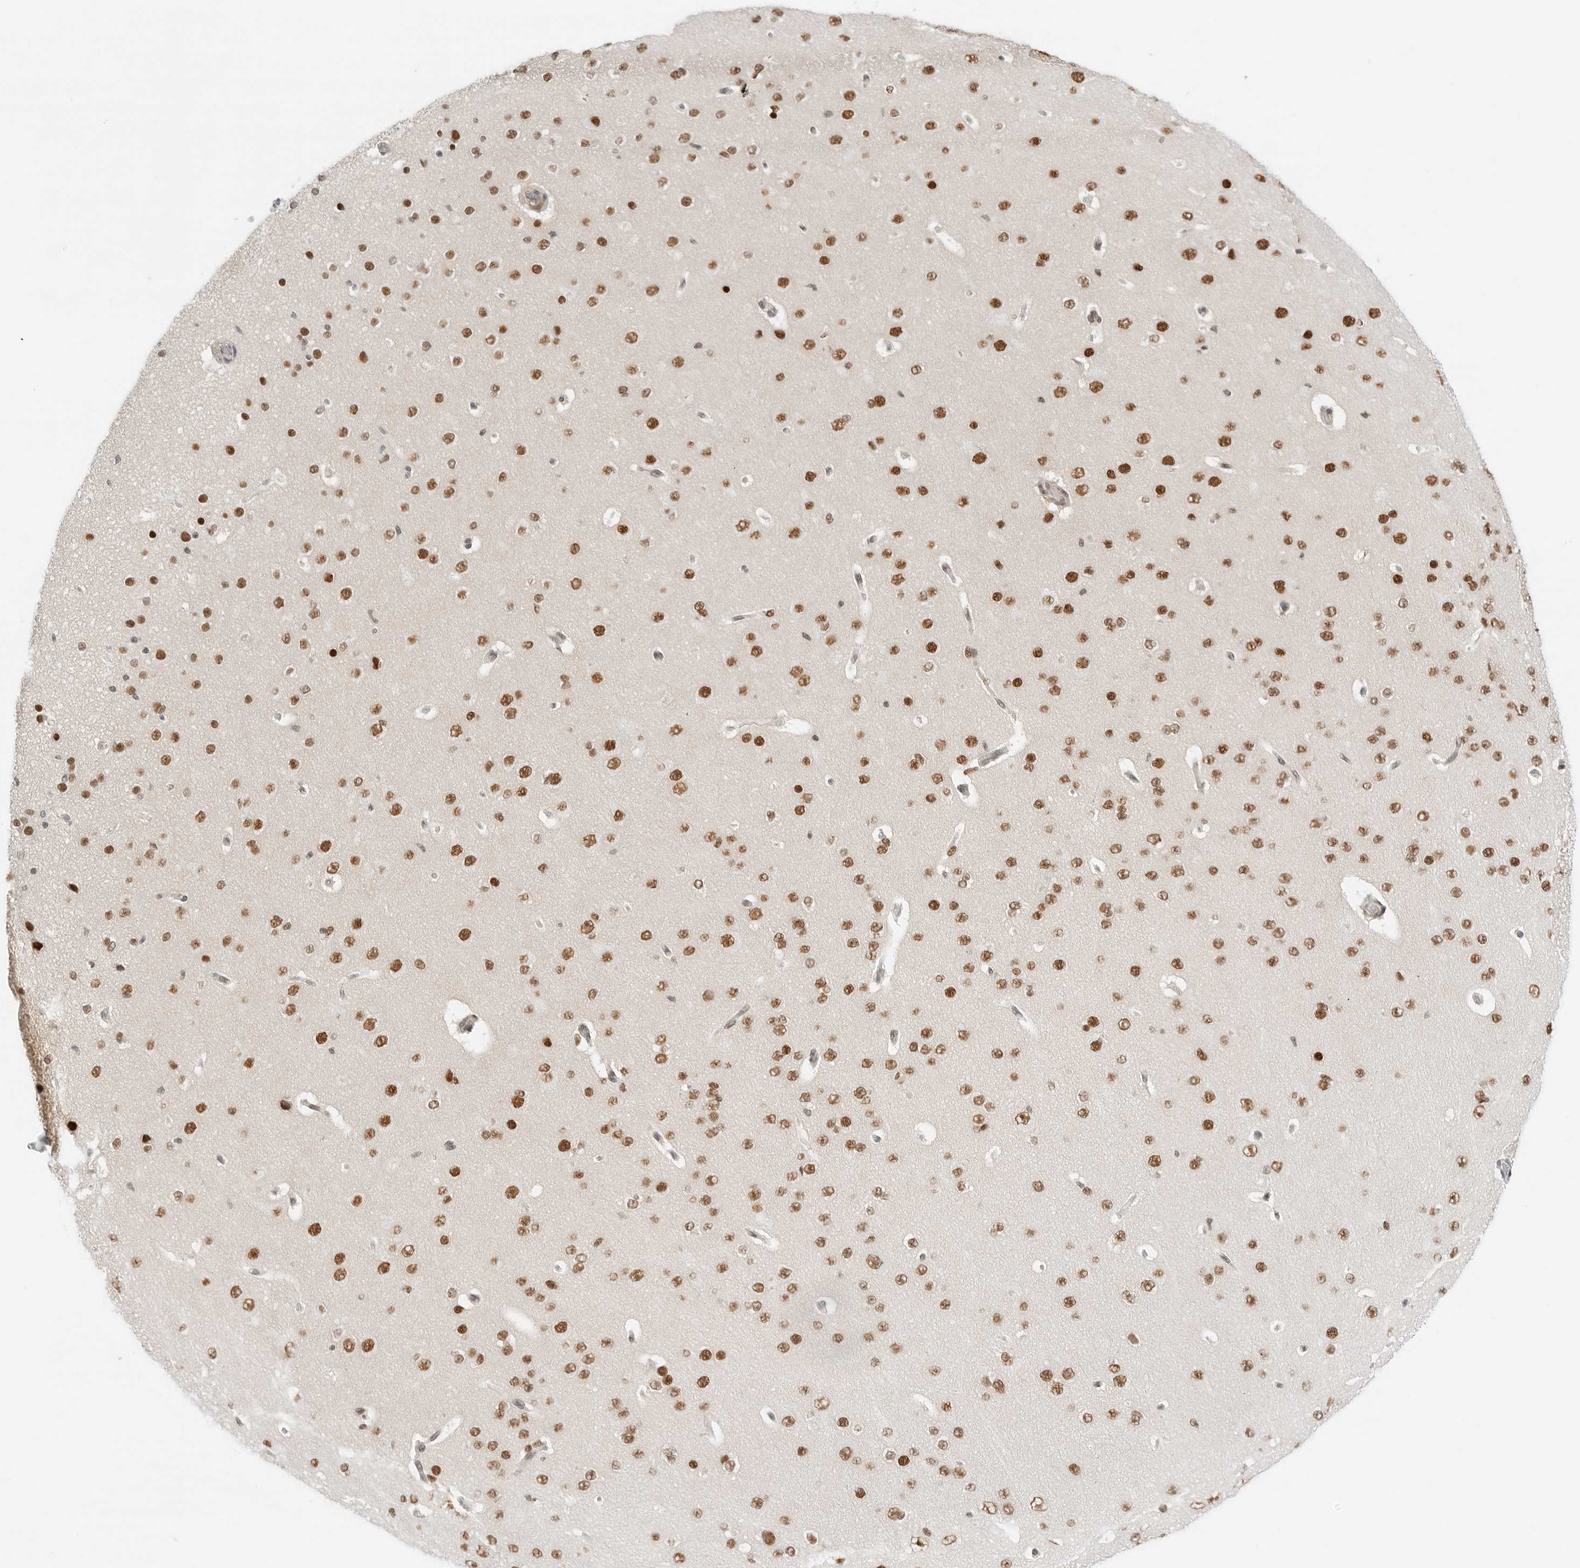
{"staining": {"intensity": "weak", "quantity": ">75%", "location": "nuclear"}, "tissue": "cerebral cortex", "cell_type": "Endothelial cells", "image_type": "normal", "snomed": [{"axis": "morphology", "description": "Normal tissue, NOS"}, {"axis": "morphology", "description": "Developmental malformation"}, {"axis": "topography", "description": "Cerebral cortex"}], "caption": "Weak nuclear protein expression is identified in approximately >75% of endothelial cells in cerebral cortex. (DAB (3,3'-diaminobenzidine) IHC with brightfield microscopy, high magnification).", "gene": "CRTC2", "patient": {"sex": "female", "age": 30}}